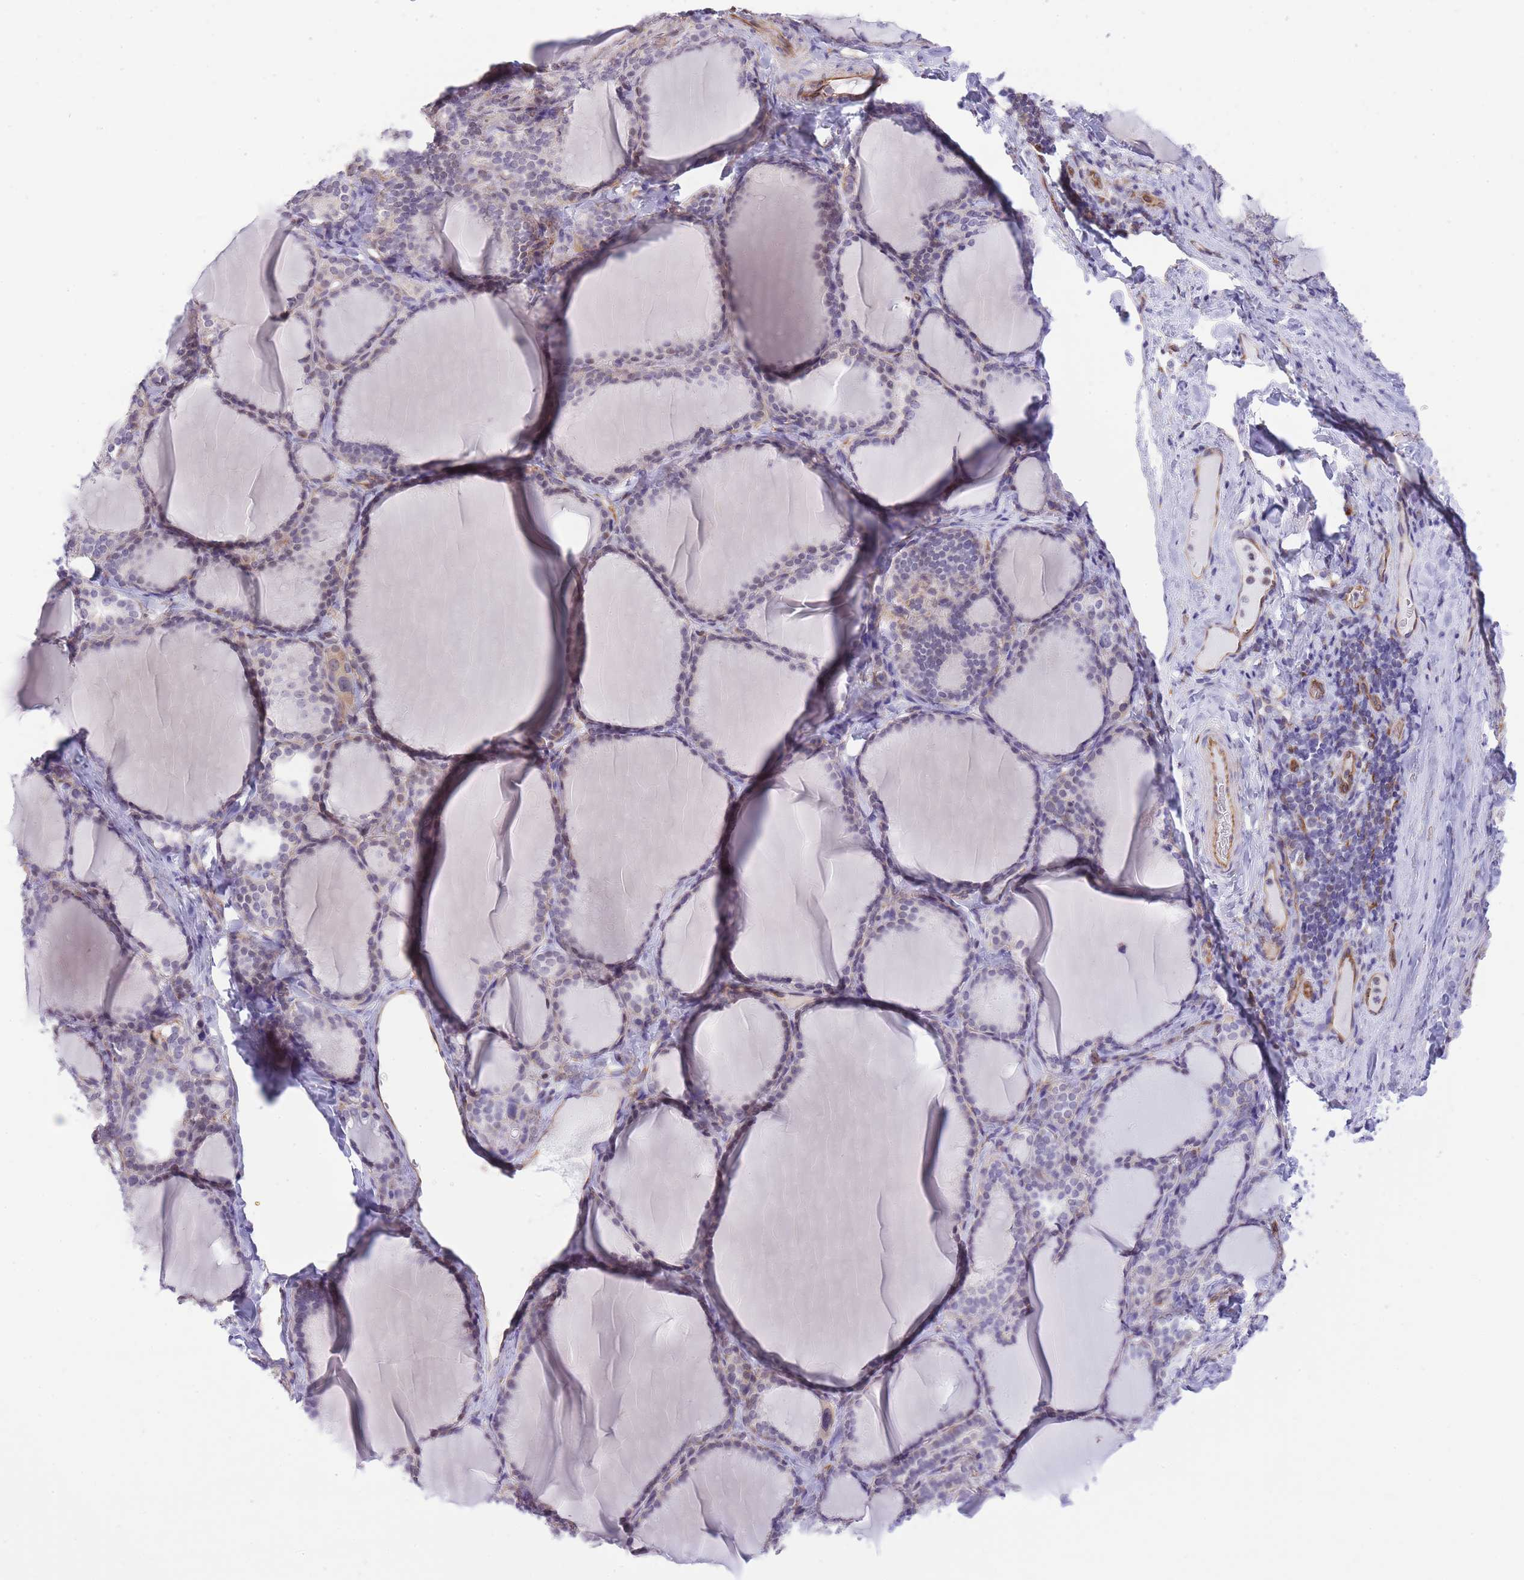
{"staining": {"intensity": "negative", "quantity": "none", "location": "none"}, "tissue": "thyroid gland", "cell_type": "Glandular cells", "image_type": "normal", "snomed": [{"axis": "morphology", "description": "Normal tissue, NOS"}, {"axis": "topography", "description": "Thyroid gland"}], "caption": "Micrograph shows no significant protein positivity in glandular cells of normal thyroid gland.", "gene": "MEIOSIN", "patient": {"sex": "female", "age": 31}}